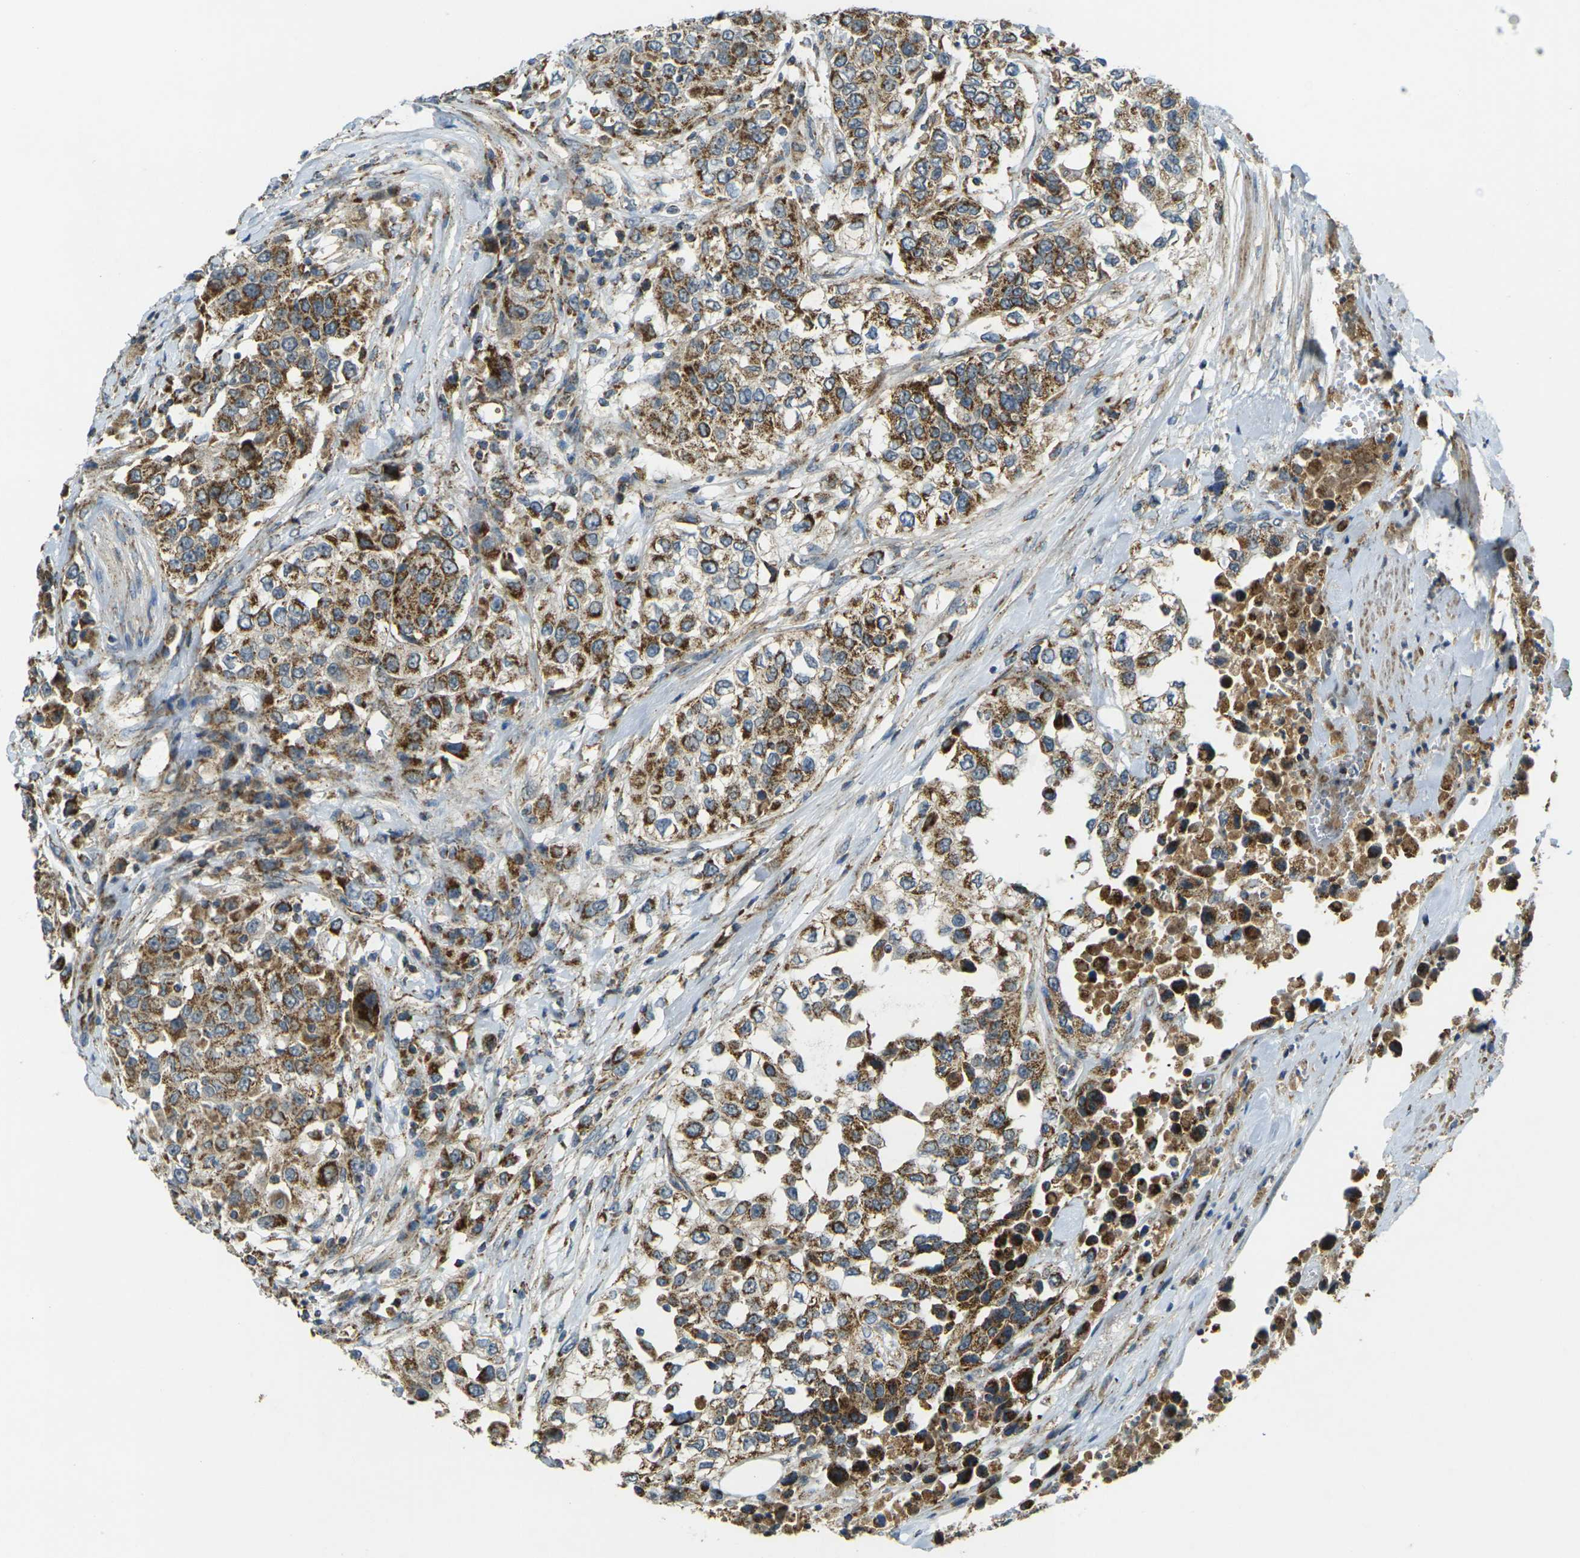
{"staining": {"intensity": "moderate", "quantity": ">75%", "location": "cytoplasmic/membranous"}, "tissue": "urothelial cancer", "cell_type": "Tumor cells", "image_type": "cancer", "snomed": [{"axis": "morphology", "description": "Urothelial carcinoma, High grade"}, {"axis": "topography", "description": "Urinary bladder"}], "caption": "Immunohistochemical staining of urothelial carcinoma (high-grade) demonstrates medium levels of moderate cytoplasmic/membranous expression in about >75% of tumor cells.", "gene": "IGF1R", "patient": {"sex": "female", "age": 80}}